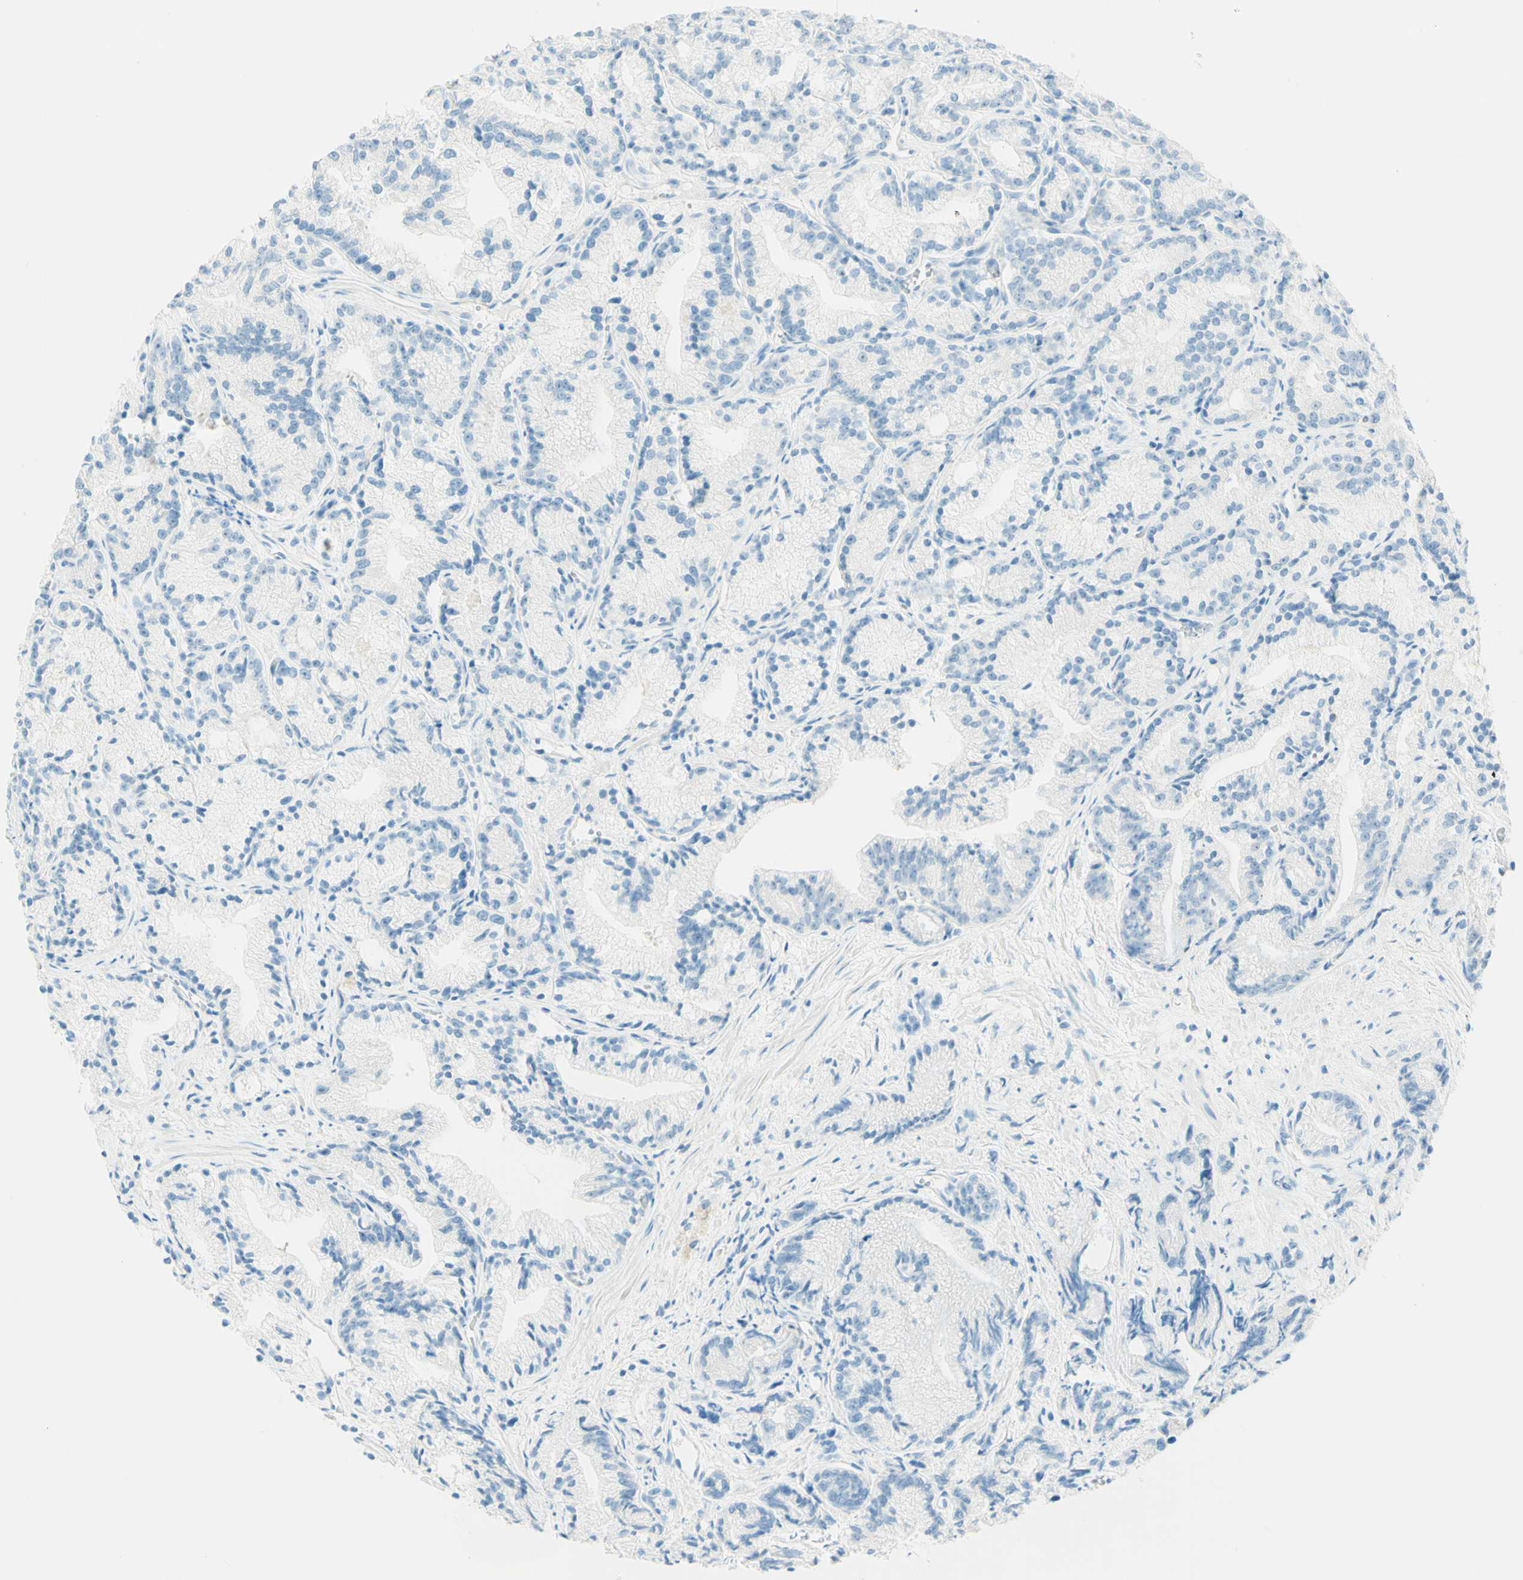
{"staining": {"intensity": "negative", "quantity": "none", "location": "none"}, "tissue": "prostate cancer", "cell_type": "Tumor cells", "image_type": "cancer", "snomed": [{"axis": "morphology", "description": "Adenocarcinoma, Low grade"}, {"axis": "topography", "description": "Prostate"}], "caption": "There is no significant expression in tumor cells of prostate cancer. The staining is performed using DAB (3,3'-diaminobenzidine) brown chromogen with nuclei counter-stained in using hematoxylin.", "gene": "FMR1NB", "patient": {"sex": "male", "age": 89}}